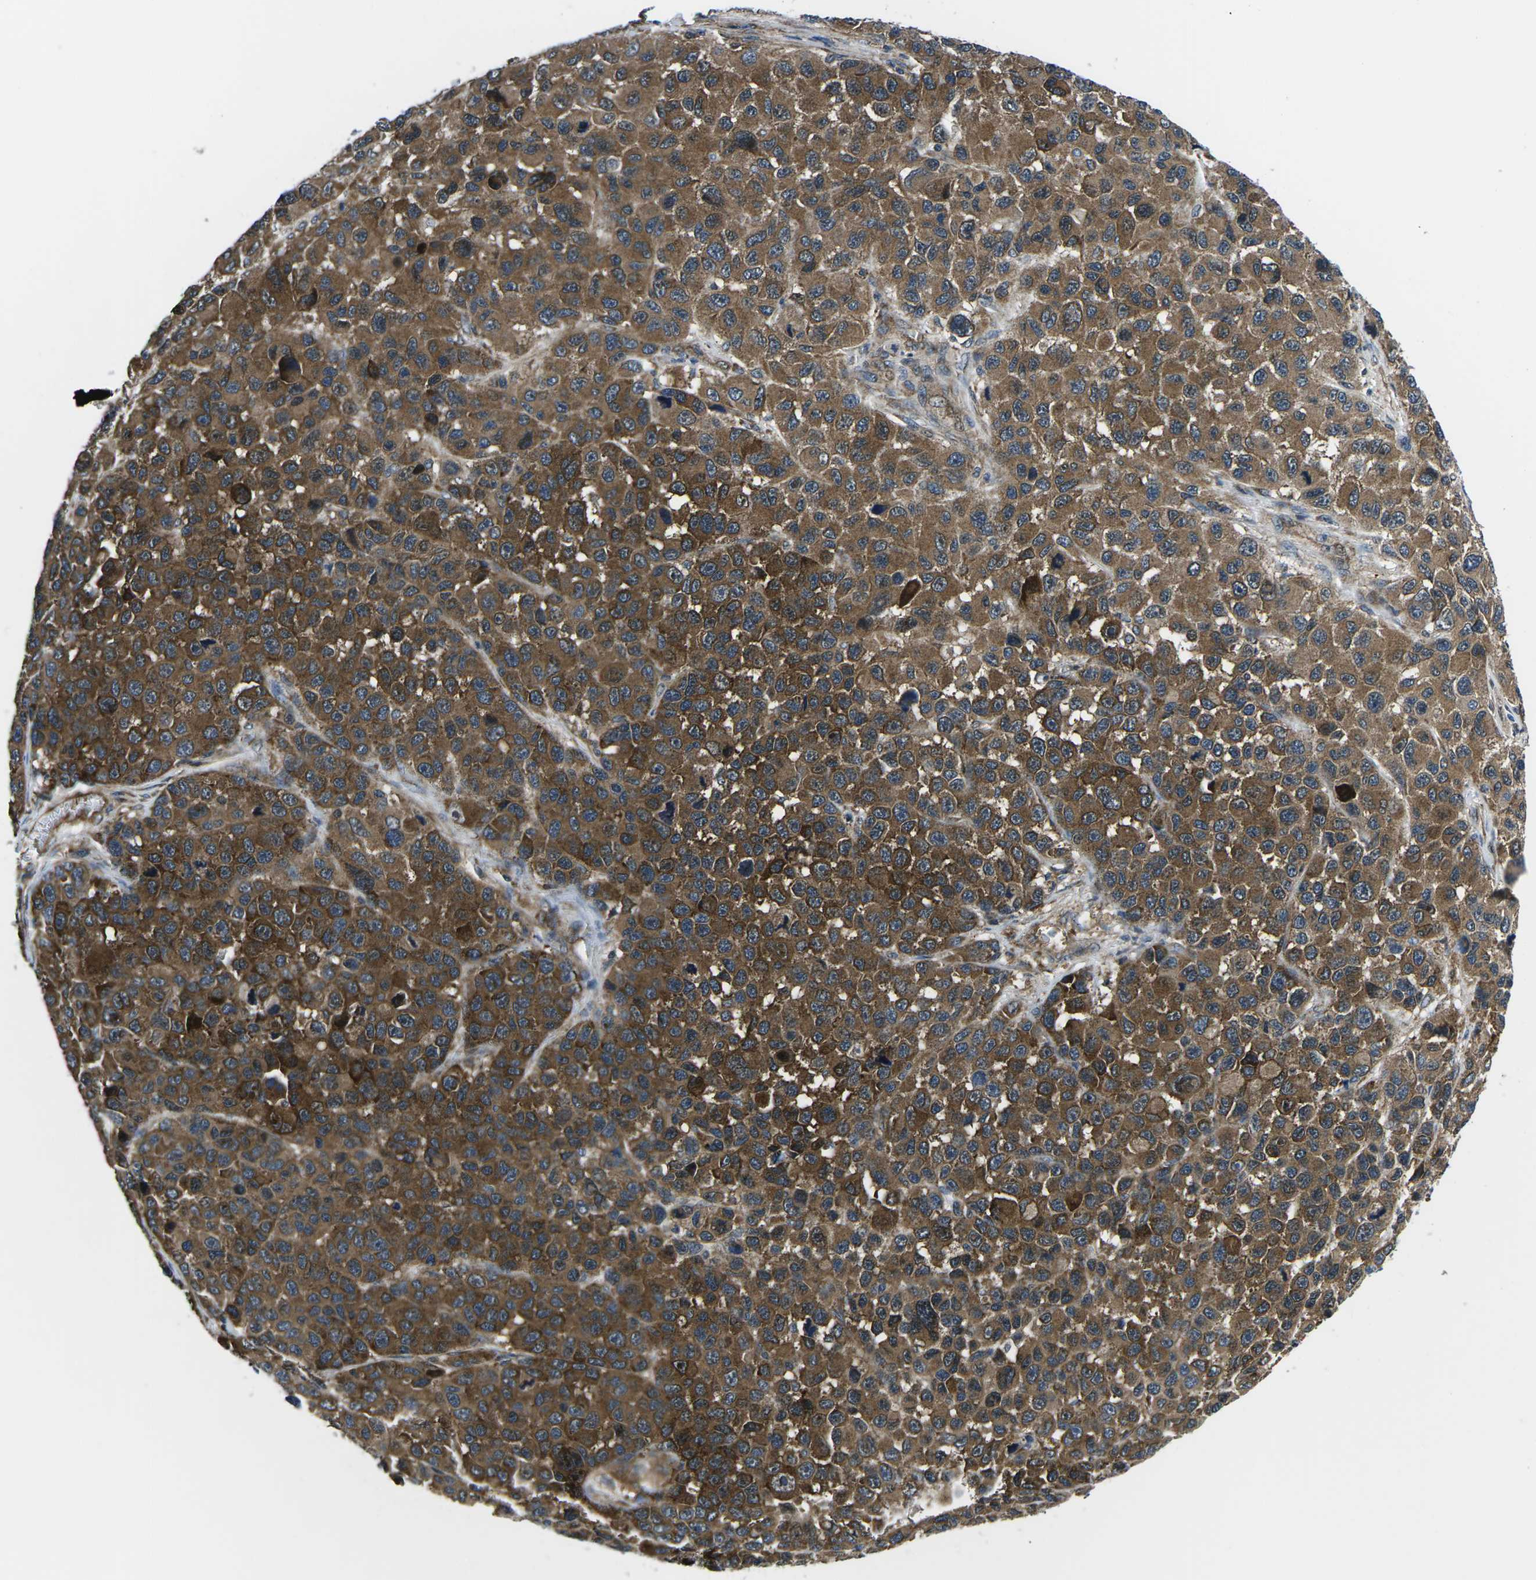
{"staining": {"intensity": "moderate", "quantity": ">75%", "location": "cytoplasmic/membranous"}, "tissue": "melanoma", "cell_type": "Tumor cells", "image_type": "cancer", "snomed": [{"axis": "morphology", "description": "Malignant melanoma, NOS"}, {"axis": "topography", "description": "Skin"}], "caption": "Brown immunohistochemical staining in melanoma demonstrates moderate cytoplasmic/membranous staining in about >75% of tumor cells.", "gene": "EIF4E", "patient": {"sex": "male", "age": 53}}